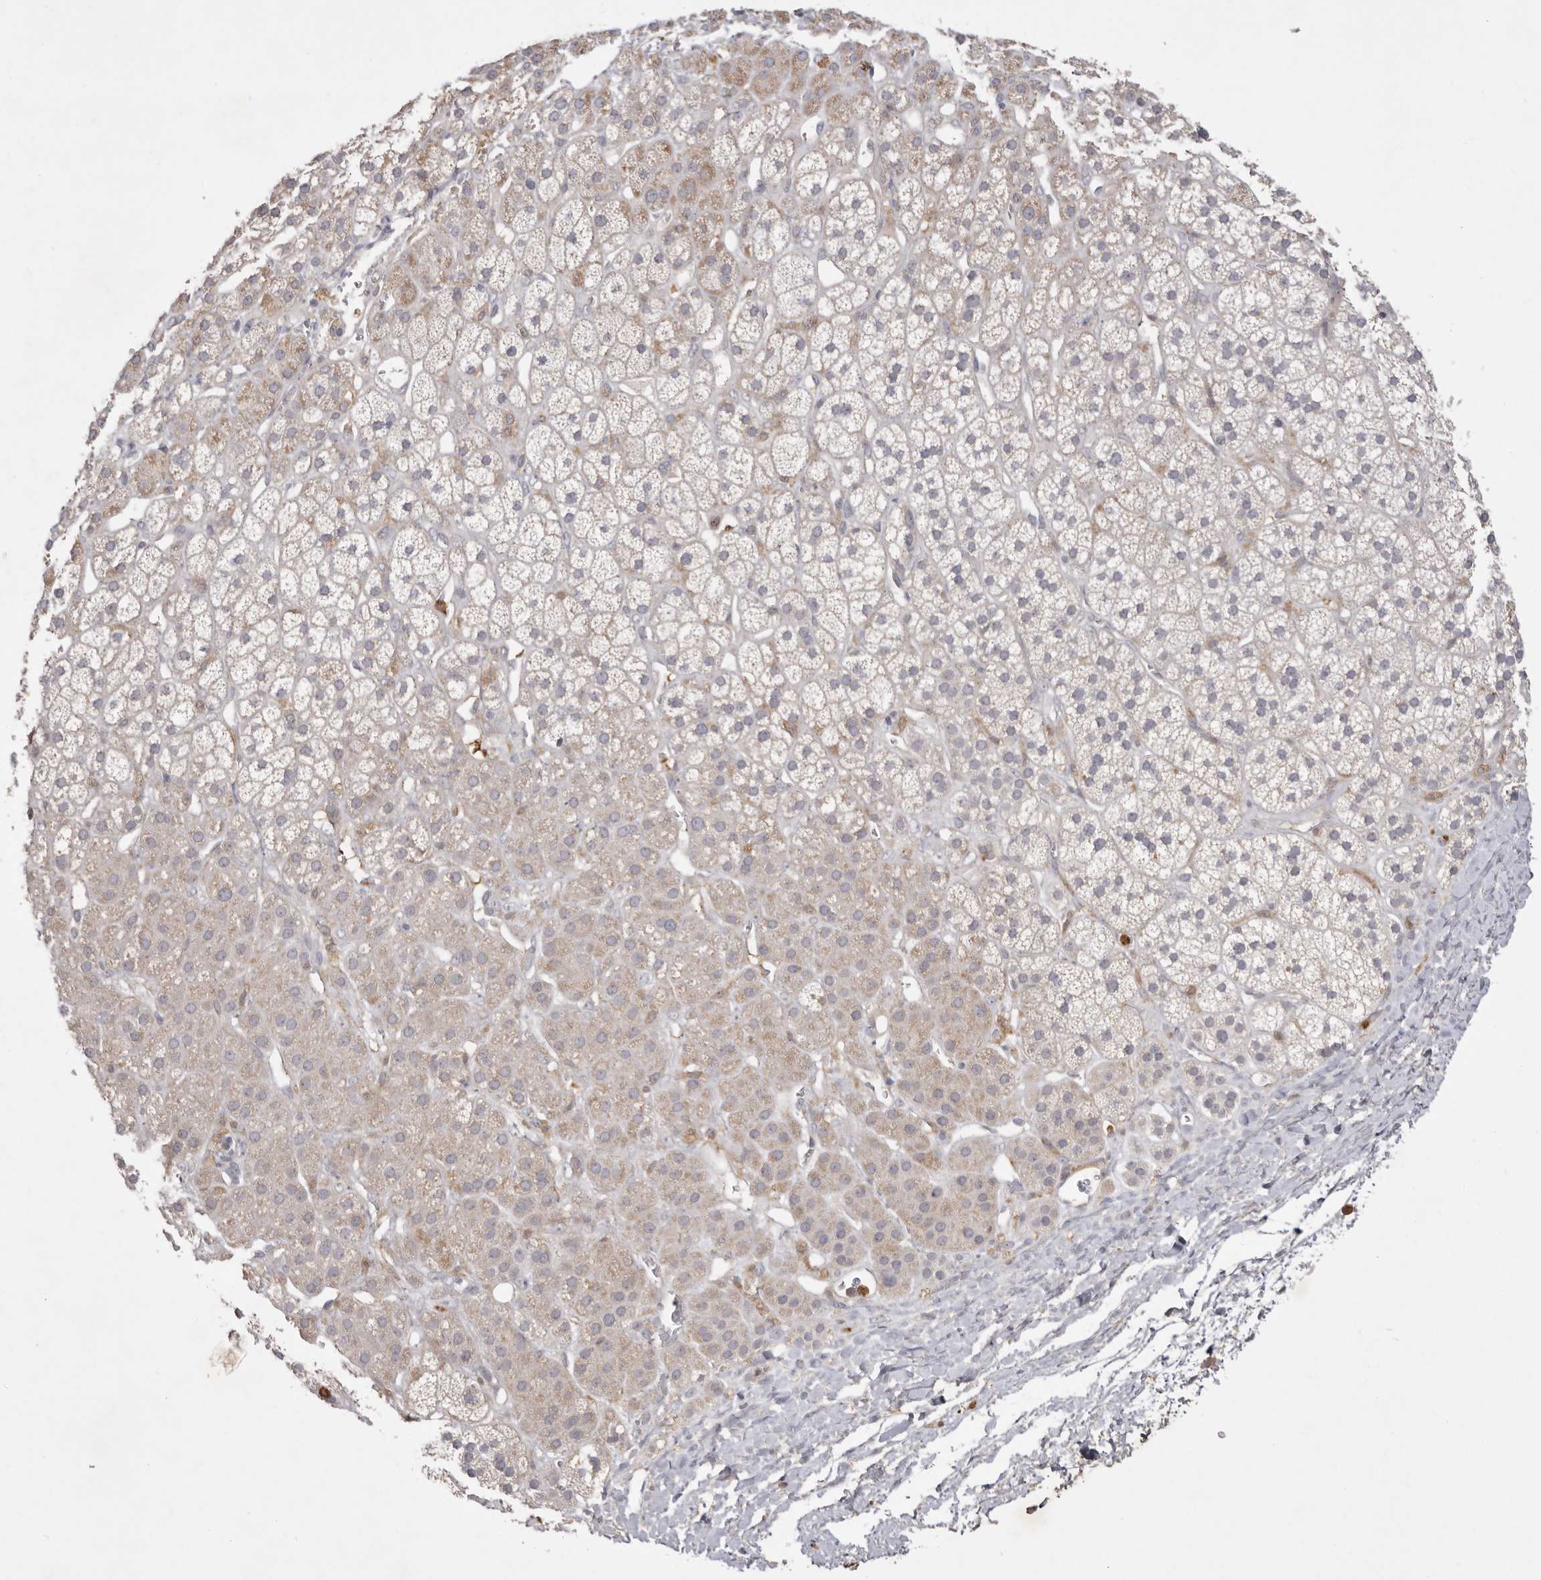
{"staining": {"intensity": "moderate", "quantity": "<25%", "location": "cytoplasmic/membranous"}, "tissue": "adrenal gland", "cell_type": "Glandular cells", "image_type": "normal", "snomed": [{"axis": "morphology", "description": "Normal tissue, NOS"}, {"axis": "topography", "description": "Adrenal gland"}], "caption": "Moderate cytoplasmic/membranous expression is present in about <25% of glandular cells in unremarkable adrenal gland.", "gene": "GPR84", "patient": {"sex": "male", "age": 56}}